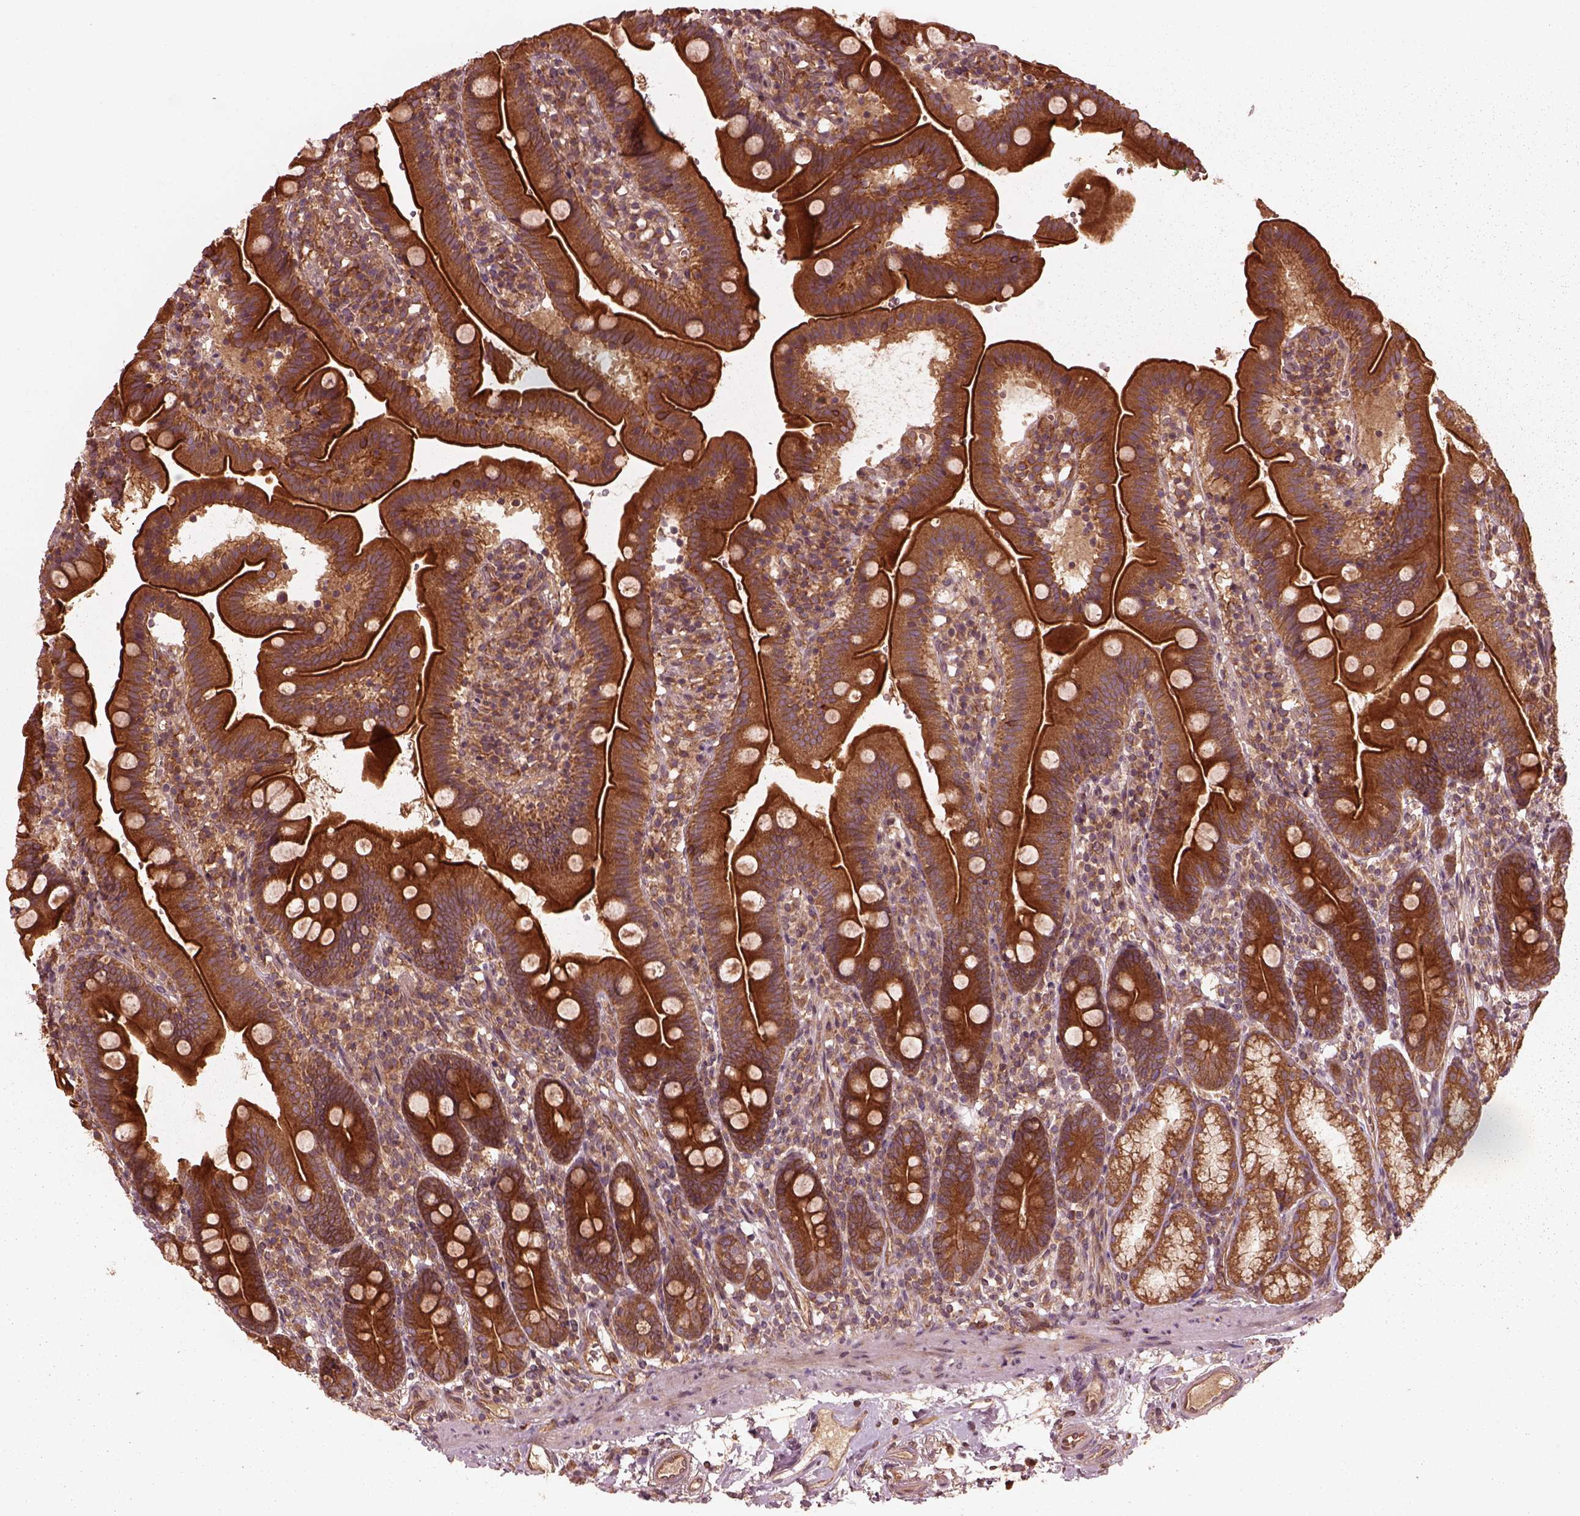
{"staining": {"intensity": "strong", "quantity": ">75%", "location": "cytoplasmic/membranous"}, "tissue": "duodenum", "cell_type": "Glandular cells", "image_type": "normal", "snomed": [{"axis": "morphology", "description": "Normal tissue, NOS"}, {"axis": "topography", "description": "Duodenum"}], "caption": "This is an image of IHC staining of normal duodenum, which shows strong staining in the cytoplasmic/membranous of glandular cells.", "gene": "PIK3R2", "patient": {"sex": "female", "age": 67}}